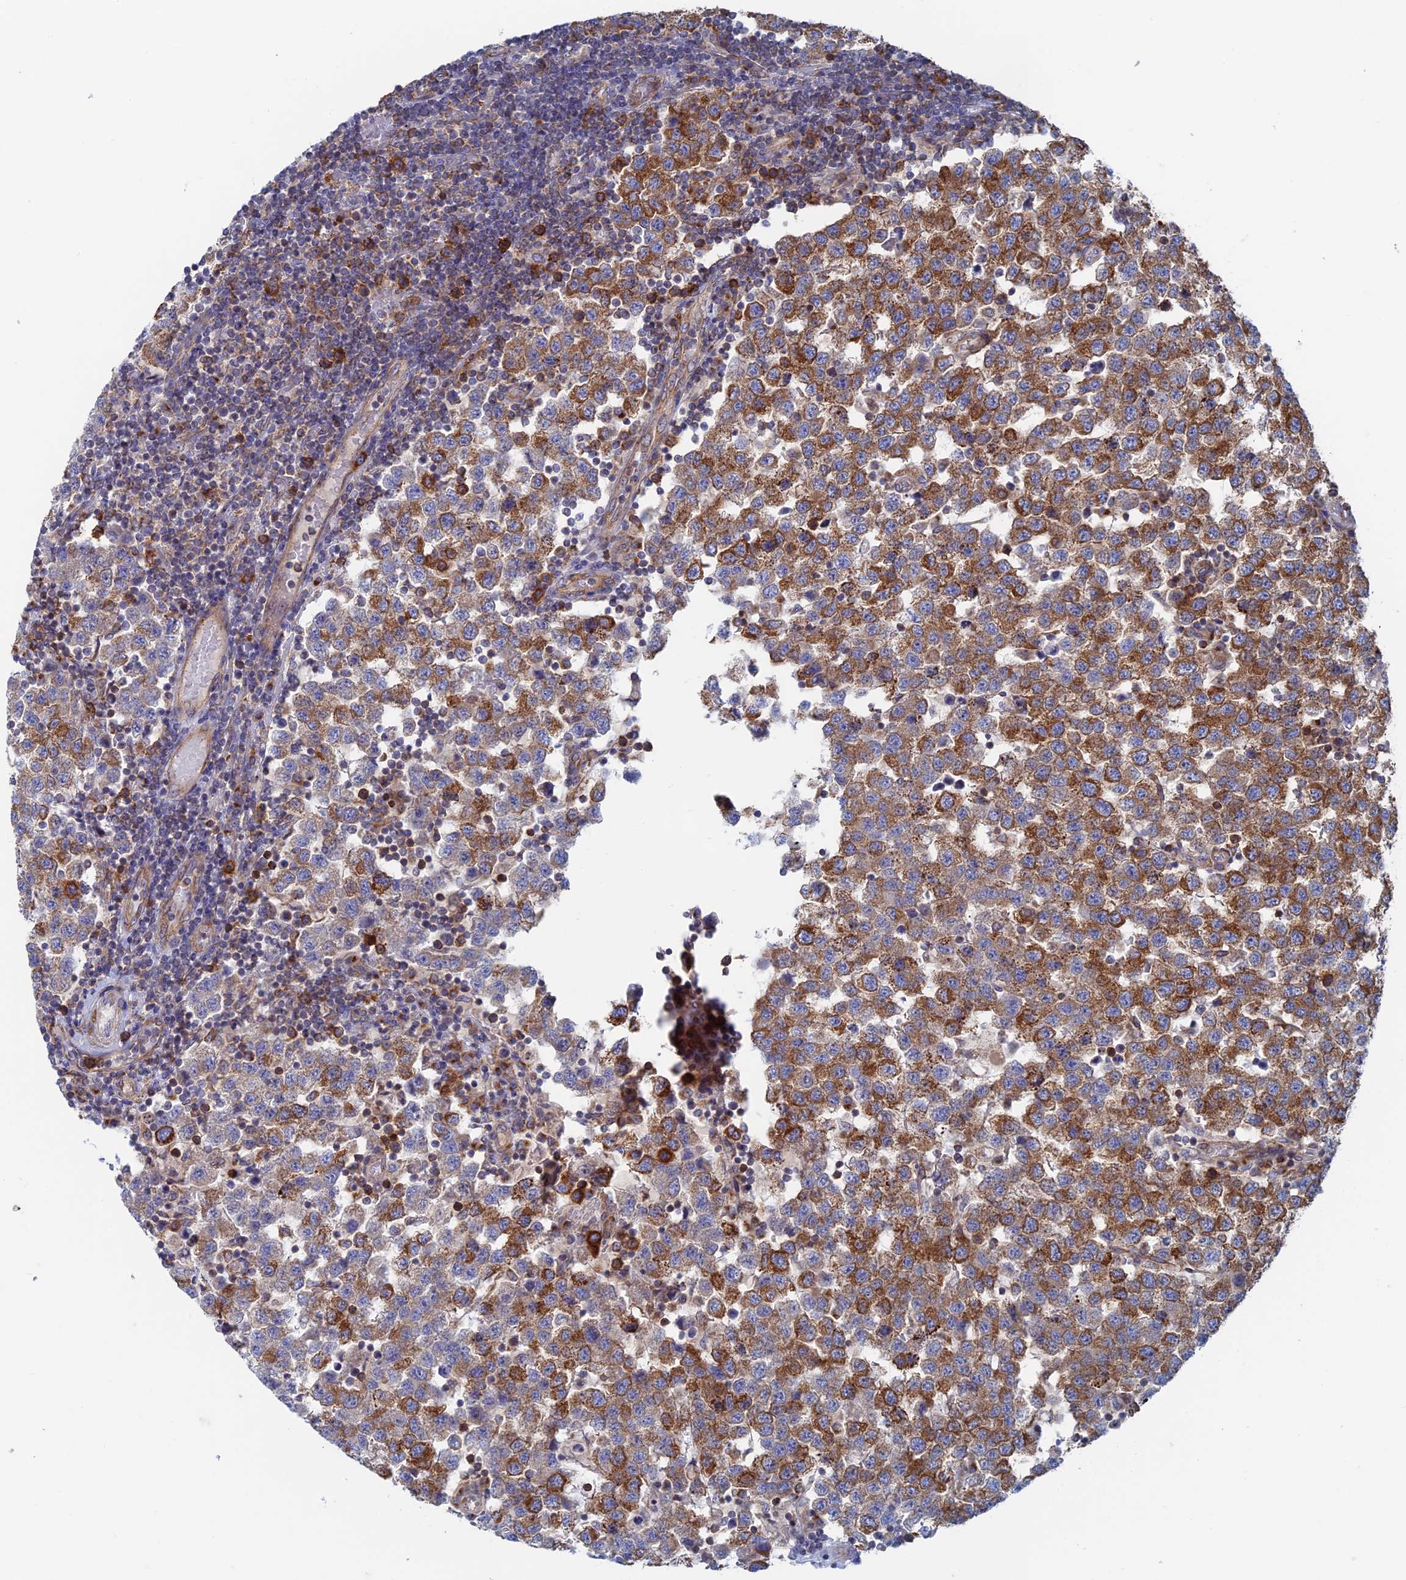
{"staining": {"intensity": "moderate", "quantity": ">75%", "location": "cytoplasmic/membranous"}, "tissue": "testis cancer", "cell_type": "Tumor cells", "image_type": "cancer", "snomed": [{"axis": "morphology", "description": "Seminoma, NOS"}, {"axis": "topography", "description": "Testis"}], "caption": "A brown stain labels moderate cytoplasmic/membranous staining of a protein in human seminoma (testis) tumor cells. Nuclei are stained in blue.", "gene": "TBC1D30", "patient": {"sex": "male", "age": 34}}